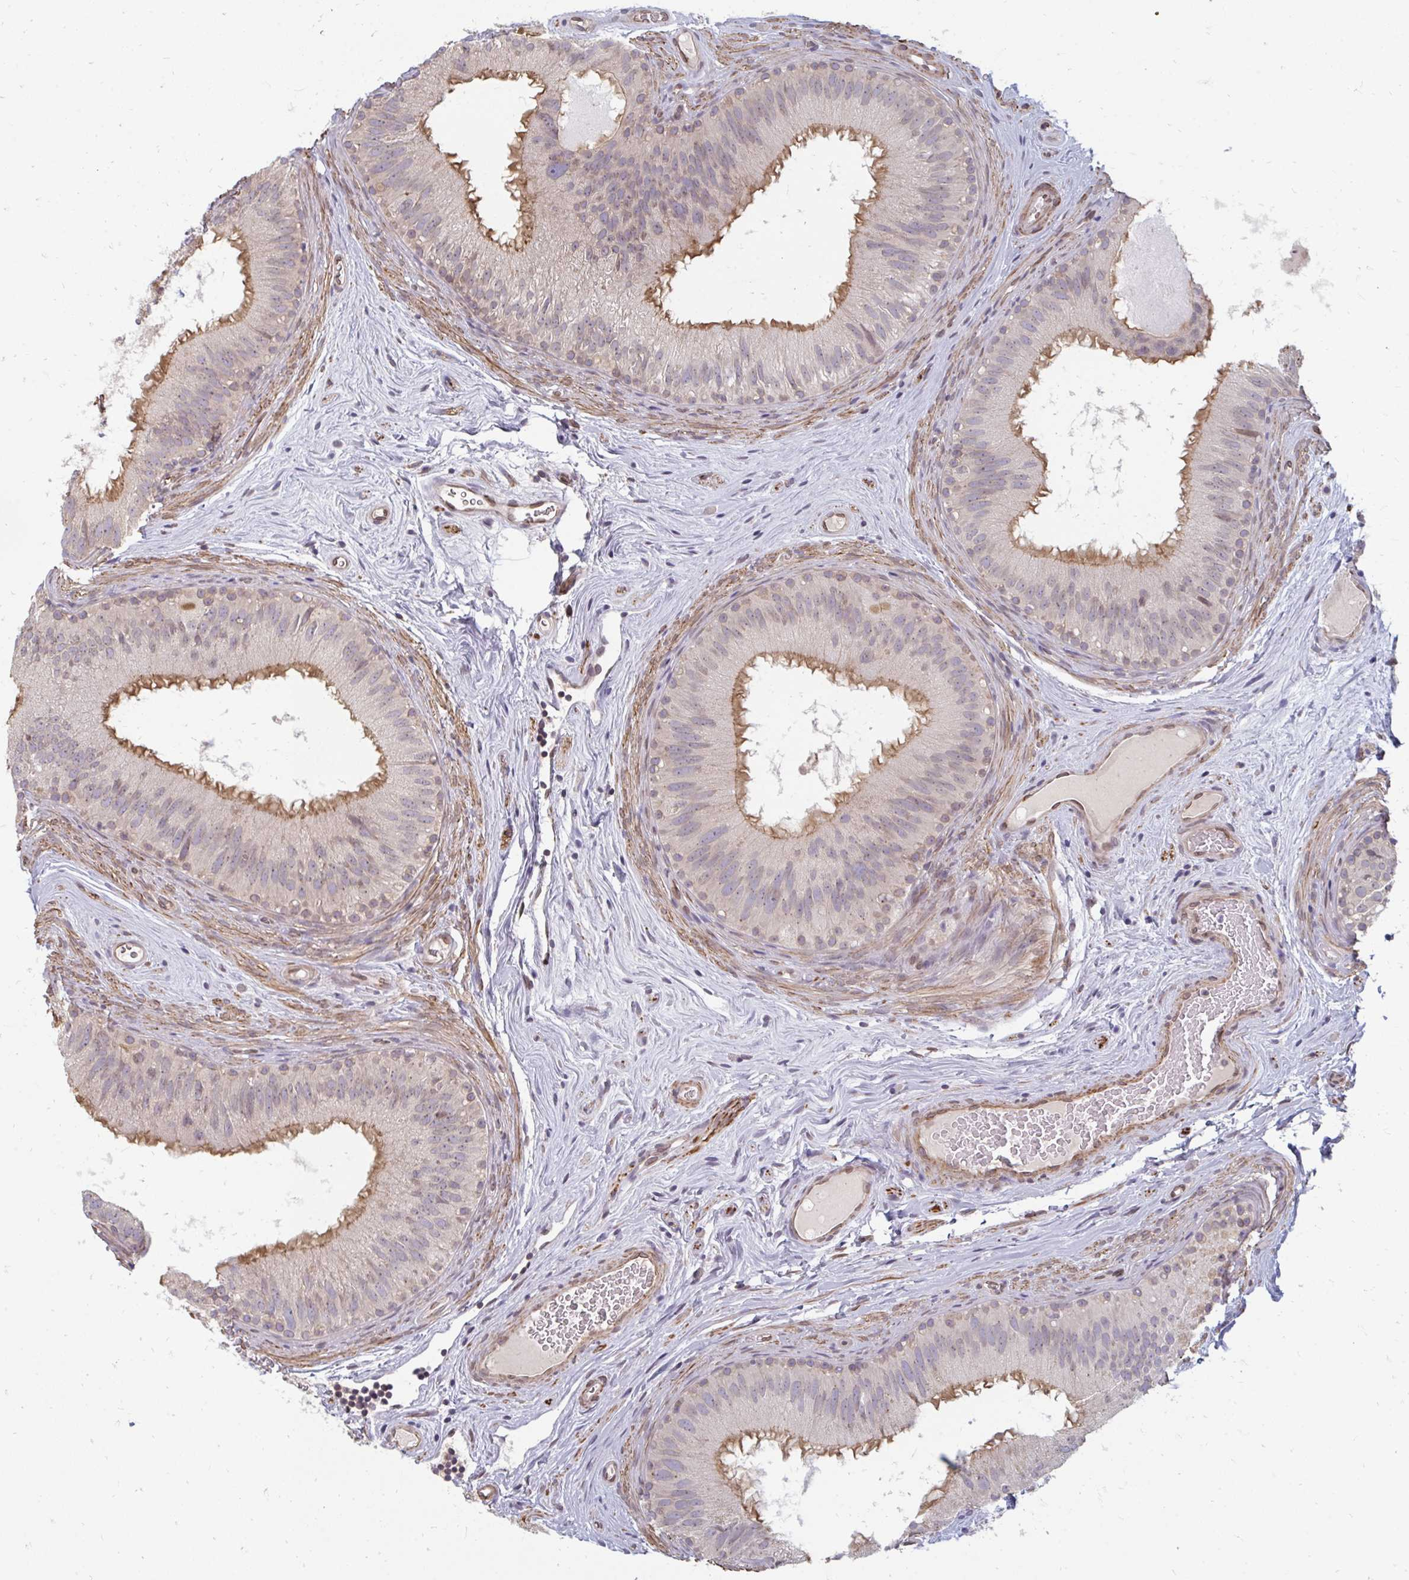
{"staining": {"intensity": "moderate", "quantity": "25%-75%", "location": "cytoplasmic/membranous,nuclear"}, "tissue": "epididymis", "cell_type": "Glandular cells", "image_type": "normal", "snomed": [{"axis": "morphology", "description": "Normal tissue, NOS"}, {"axis": "topography", "description": "Epididymis"}], "caption": "This micrograph shows immunohistochemistry staining of unremarkable epididymis, with medium moderate cytoplasmic/membranous,nuclear expression in approximately 25%-75% of glandular cells.", "gene": "GPC5", "patient": {"sex": "male", "age": 44}}